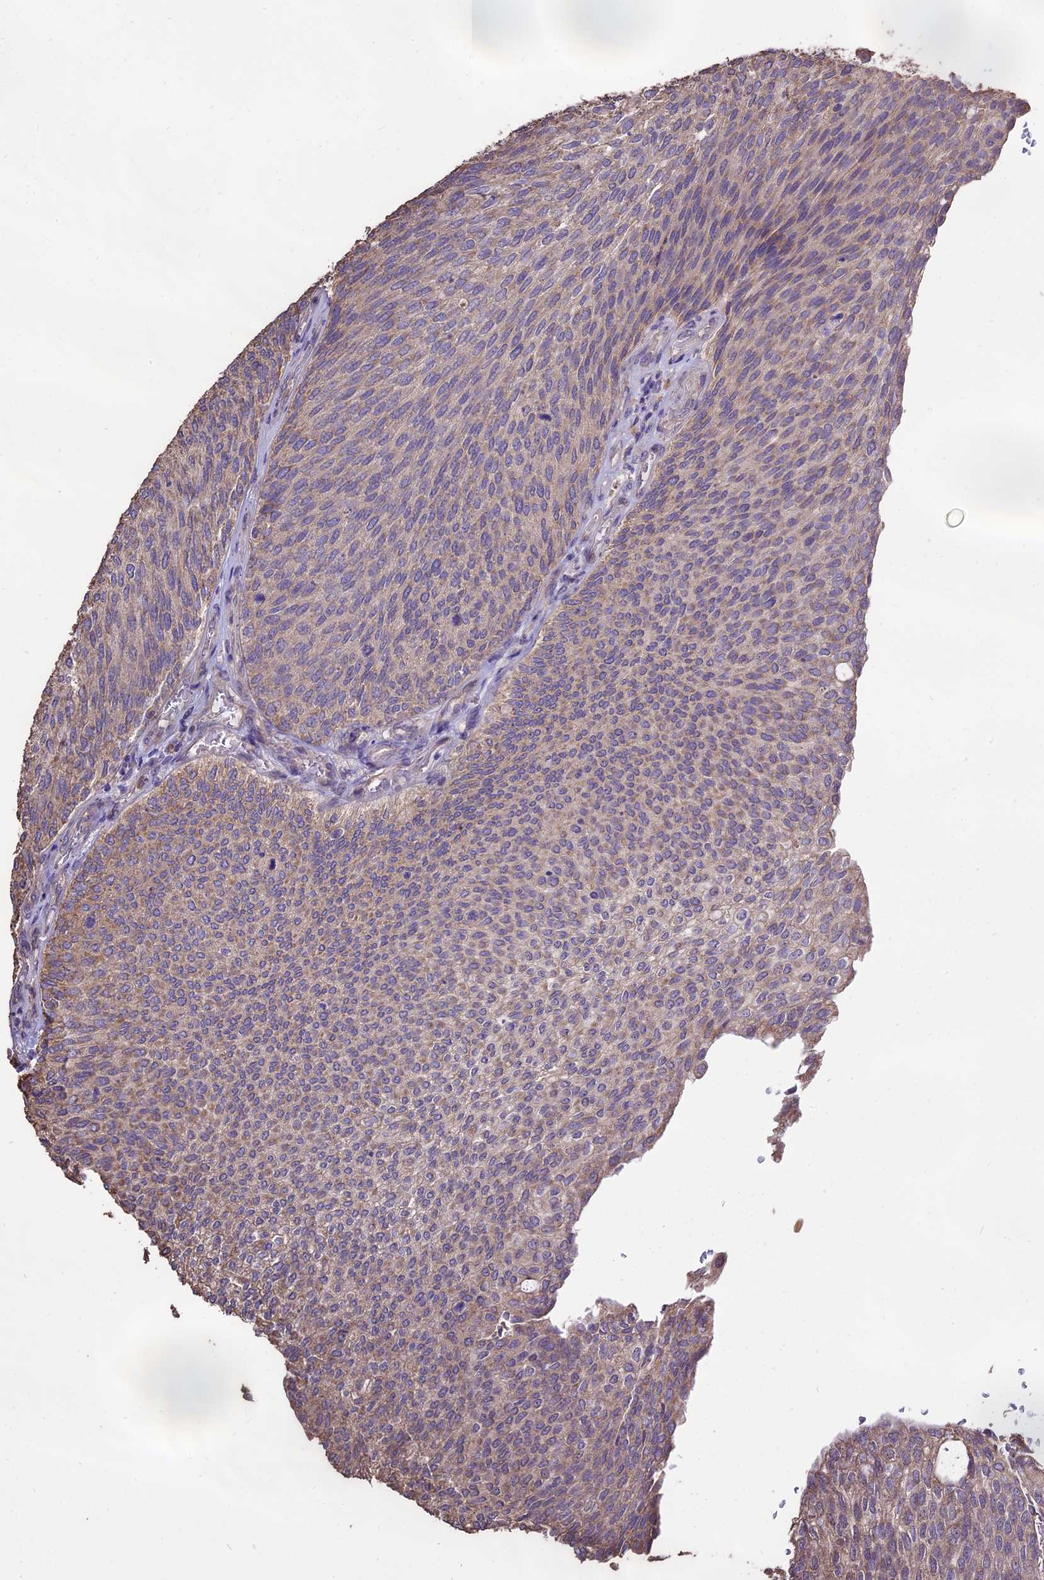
{"staining": {"intensity": "weak", "quantity": "<25%", "location": "cytoplasmic/membranous"}, "tissue": "urothelial cancer", "cell_type": "Tumor cells", "image_type": "cancer", "snomed": [{"axis": "morphology", "description": "Urothelial carcinoma, High grade"}, {"axis": "topography", "description": "Urinary bladder"}], "caption": "A micrograph of urothelial carcinoma (high-grade) stained for a protein demonstrates no brown staining in tumor cells. Brightfield microscopy of immunohistochemistry stained with DAB (brown) and hematoxylin (blue), captured at high magnification.", "gene": "PGPEP1L", "patient": {"sex": "female", "age": 79}}